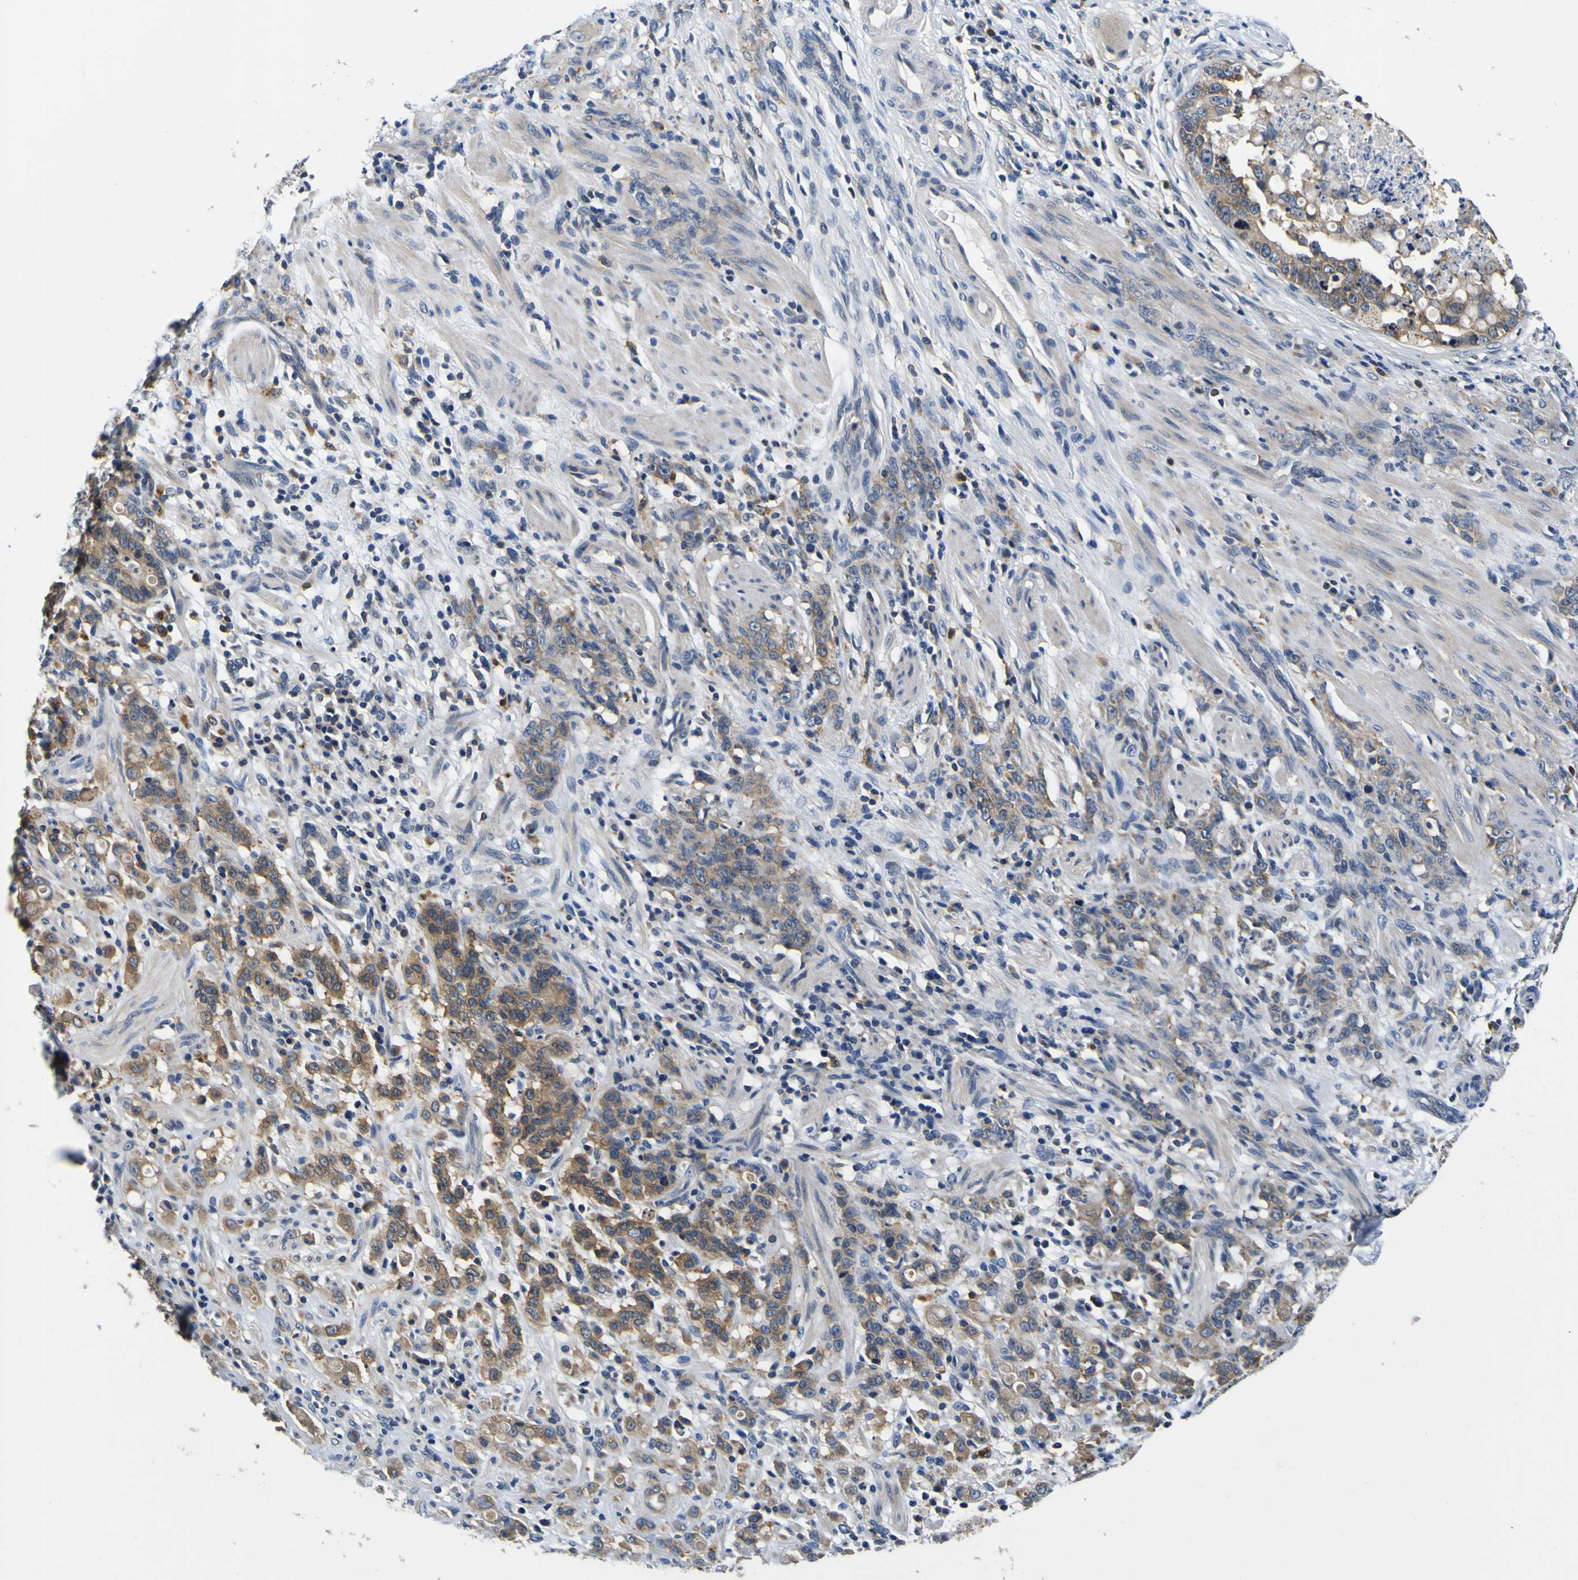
{"staining": {"intensity": "moderate", "quantity": ">75%", "location": "cytoplasmic/membranous"}, "tissue": "stomach cancer", "cell_type": "Tumor cells", "image_type": "cancer", "snomed": [{"axis": "morphology", "description": "Adenocarcinoma, NOS"}, {"axis": "topography", "description": "Stomach, lower"}], "caption": "This micrograph displays stomach cancer (adenocarcinoma) stained with IHC to label a protein in brown. The cytoplasmic/membranous of tumor cells show moderate positivity for the protein. Nuclei are counter-stained blue.", "gene": "TNIK", "patient": {"sex": "male", "age": 88}}